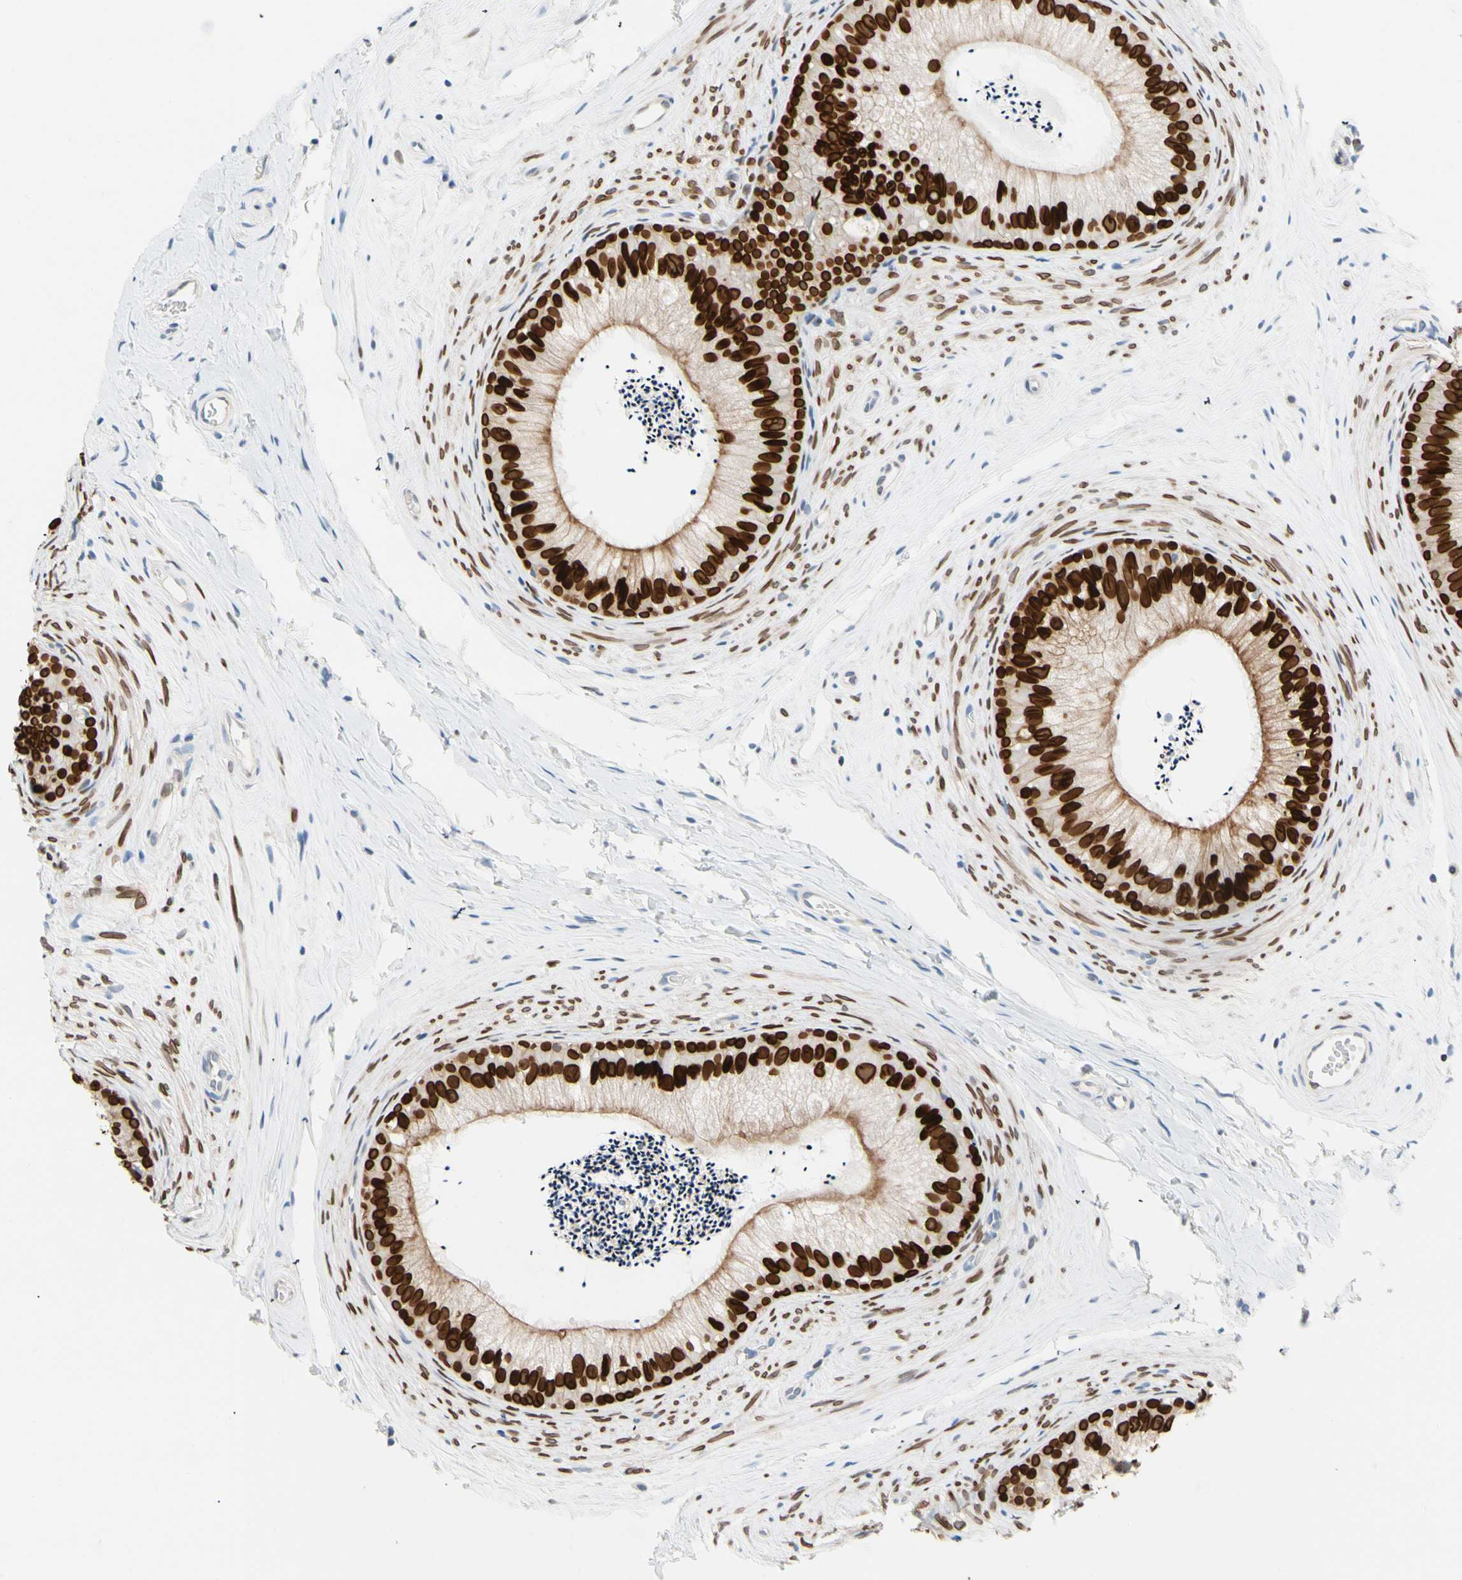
{"staining": {"intensity": "strong", "quantity": ">75%", "location": "cytoplasmic/membranous,nuclear"}, "tissue": "epididymis", "cell_type": "Glandular cells", "image_type": "normal", "snomed": [{"axis": "morphology", "description": "Normal tissue, NOS"}, {"axis": "topography", "description": "Epididymis"}], "caption": "IHC (DAB (3,3'-diaminobenzidine)) staining of benign epididymis demonstrates strong cytoplasmic/membranous,nuclear protein staining in approximately >75% of glandular cells.", "gene": "ZNF132", "patient": {"sex": "male", "age": 56}}